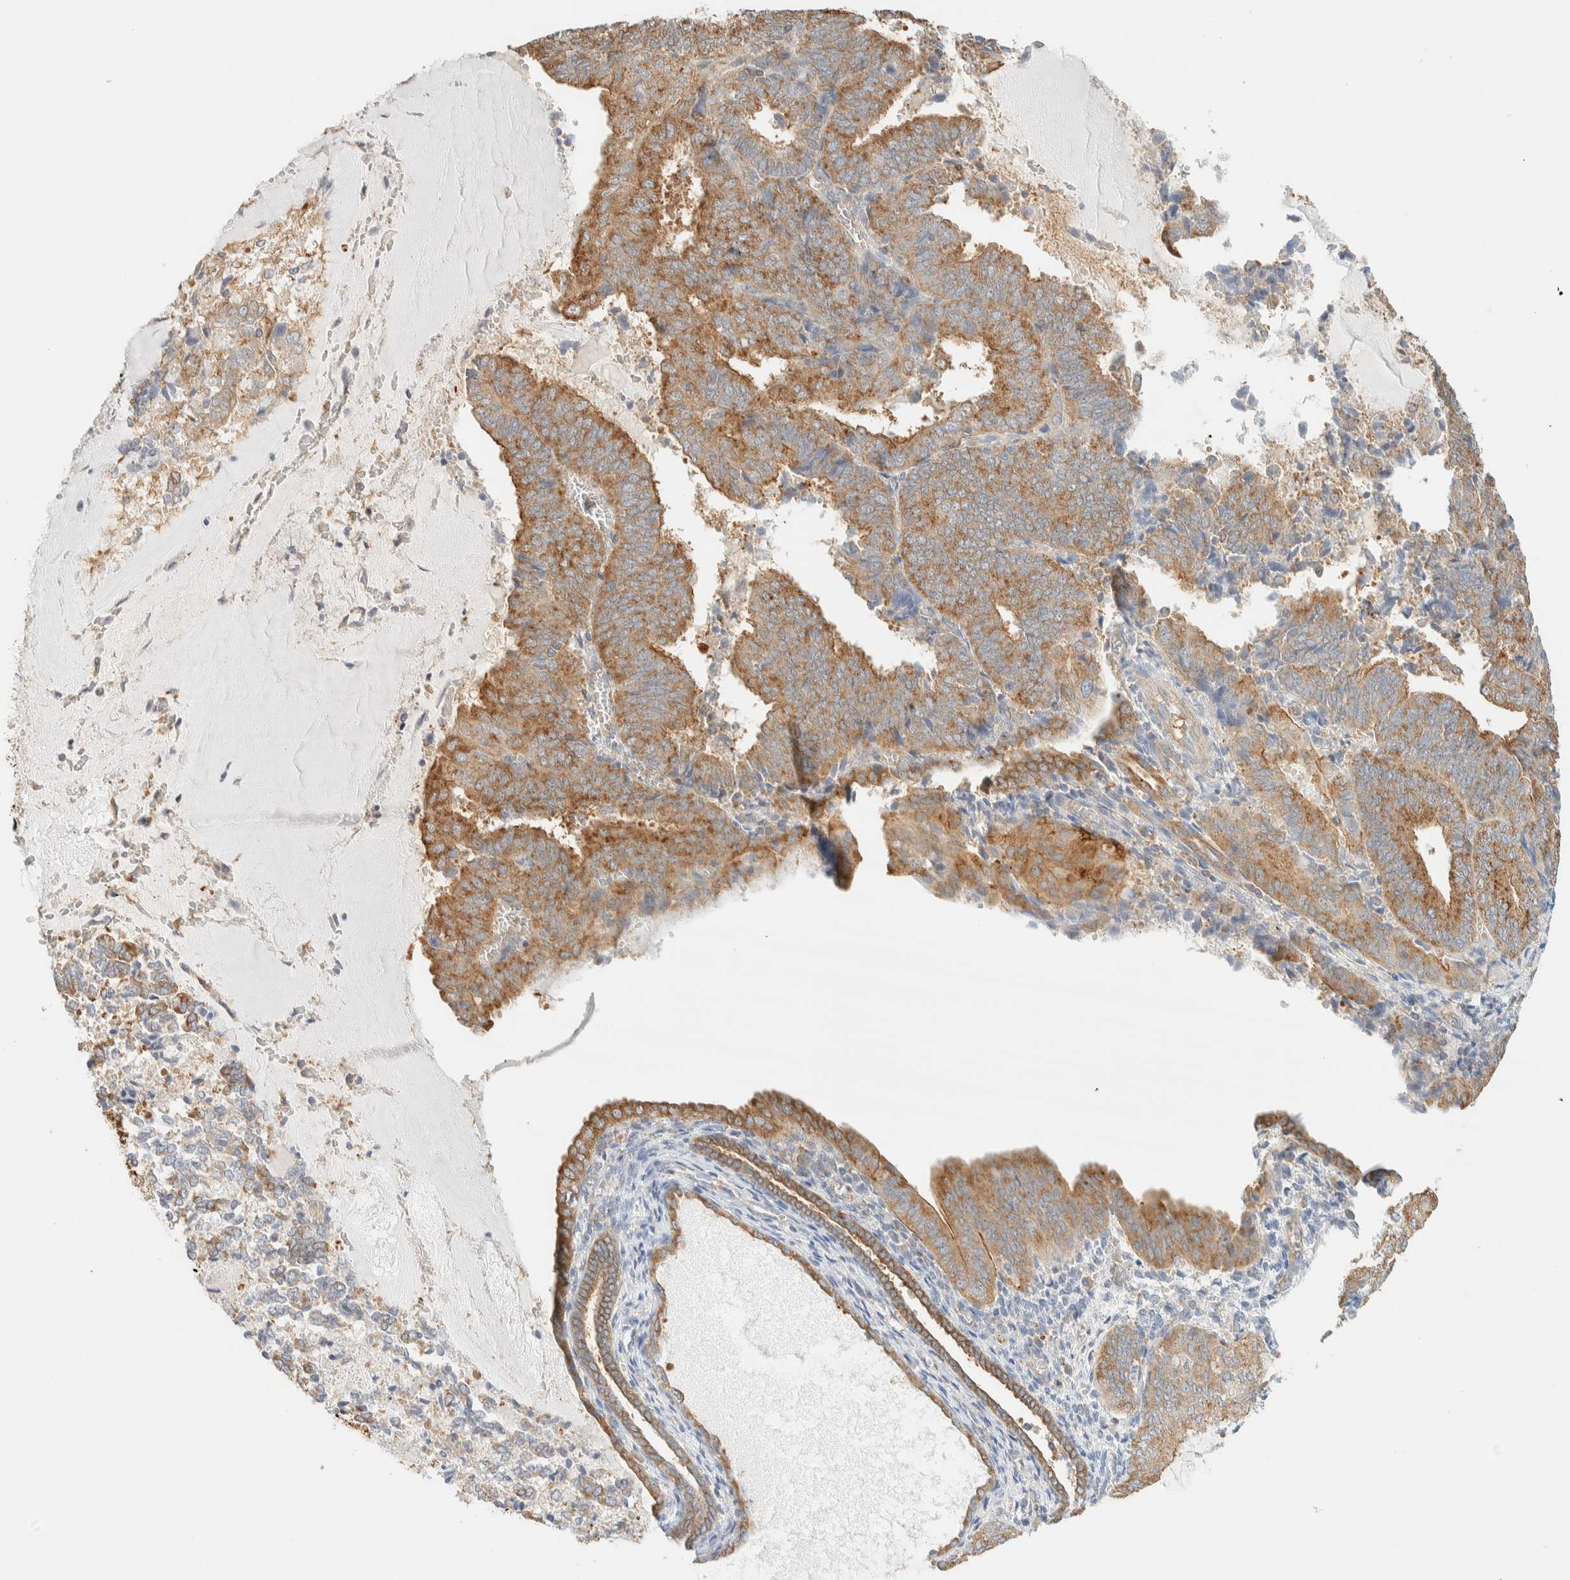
{"staining": {"intensity": "moderate", "quantity": ">75%", "location": "cytoplasmic/membranous"}, "tissue": "endometrial cancer", "cell_type": "Tumor cells", "image_type": "cancer", "snomed": [{"axis": "morphology", "description": "Adenocarcinoma, NOS"}, {"axis": "topography", "description": "Endometrium"}], "caption": "Human adenocarcinoma (endometrial) stained with a protein marker demonstrates moderate staining in tumor cells.", "gene": "TBC1D8B", "patient": {"sex": "female", "age": 81}}